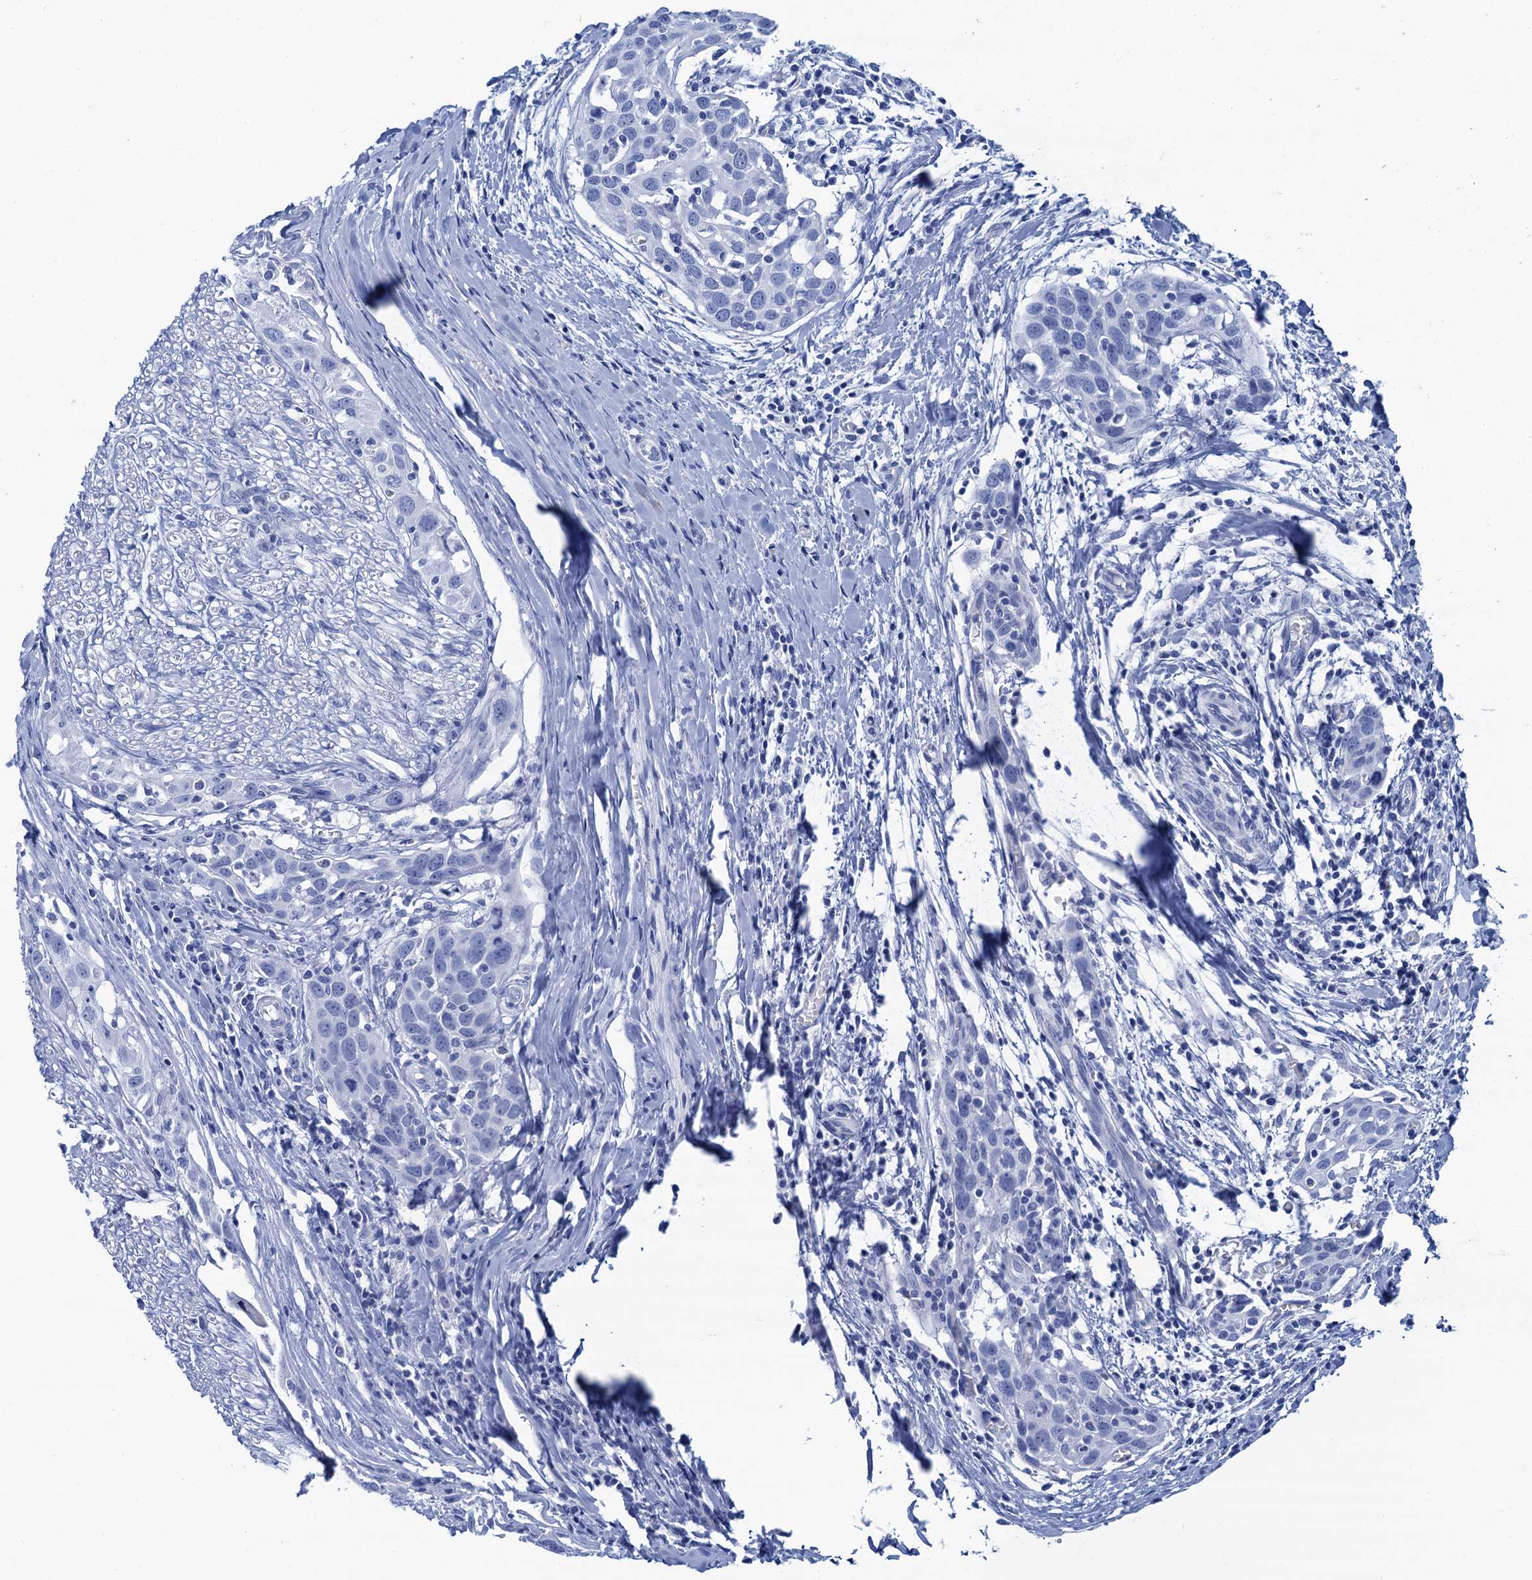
{"staining": {"intensity": "negative", "quantity": "none", "location": "none"}, "tissue": "head and neck cancer", "cell_type": "Tumor cells", "image_type": "cancer", "snomed": [{"axis": "morphology", "description": "Squamous cell carcinoma, NOS"}, {"axis": "topography", "description": "Oral tissue"}, {"axis": "topography", "description": "Head-Neck"}], "caption": "Head and neck cancer (squamous cell carcinoma) stained for a protein using IHC displays no positivity tumor cells.", "gene": "CABYR", "patient": {"sex": "female", "age": 50}}